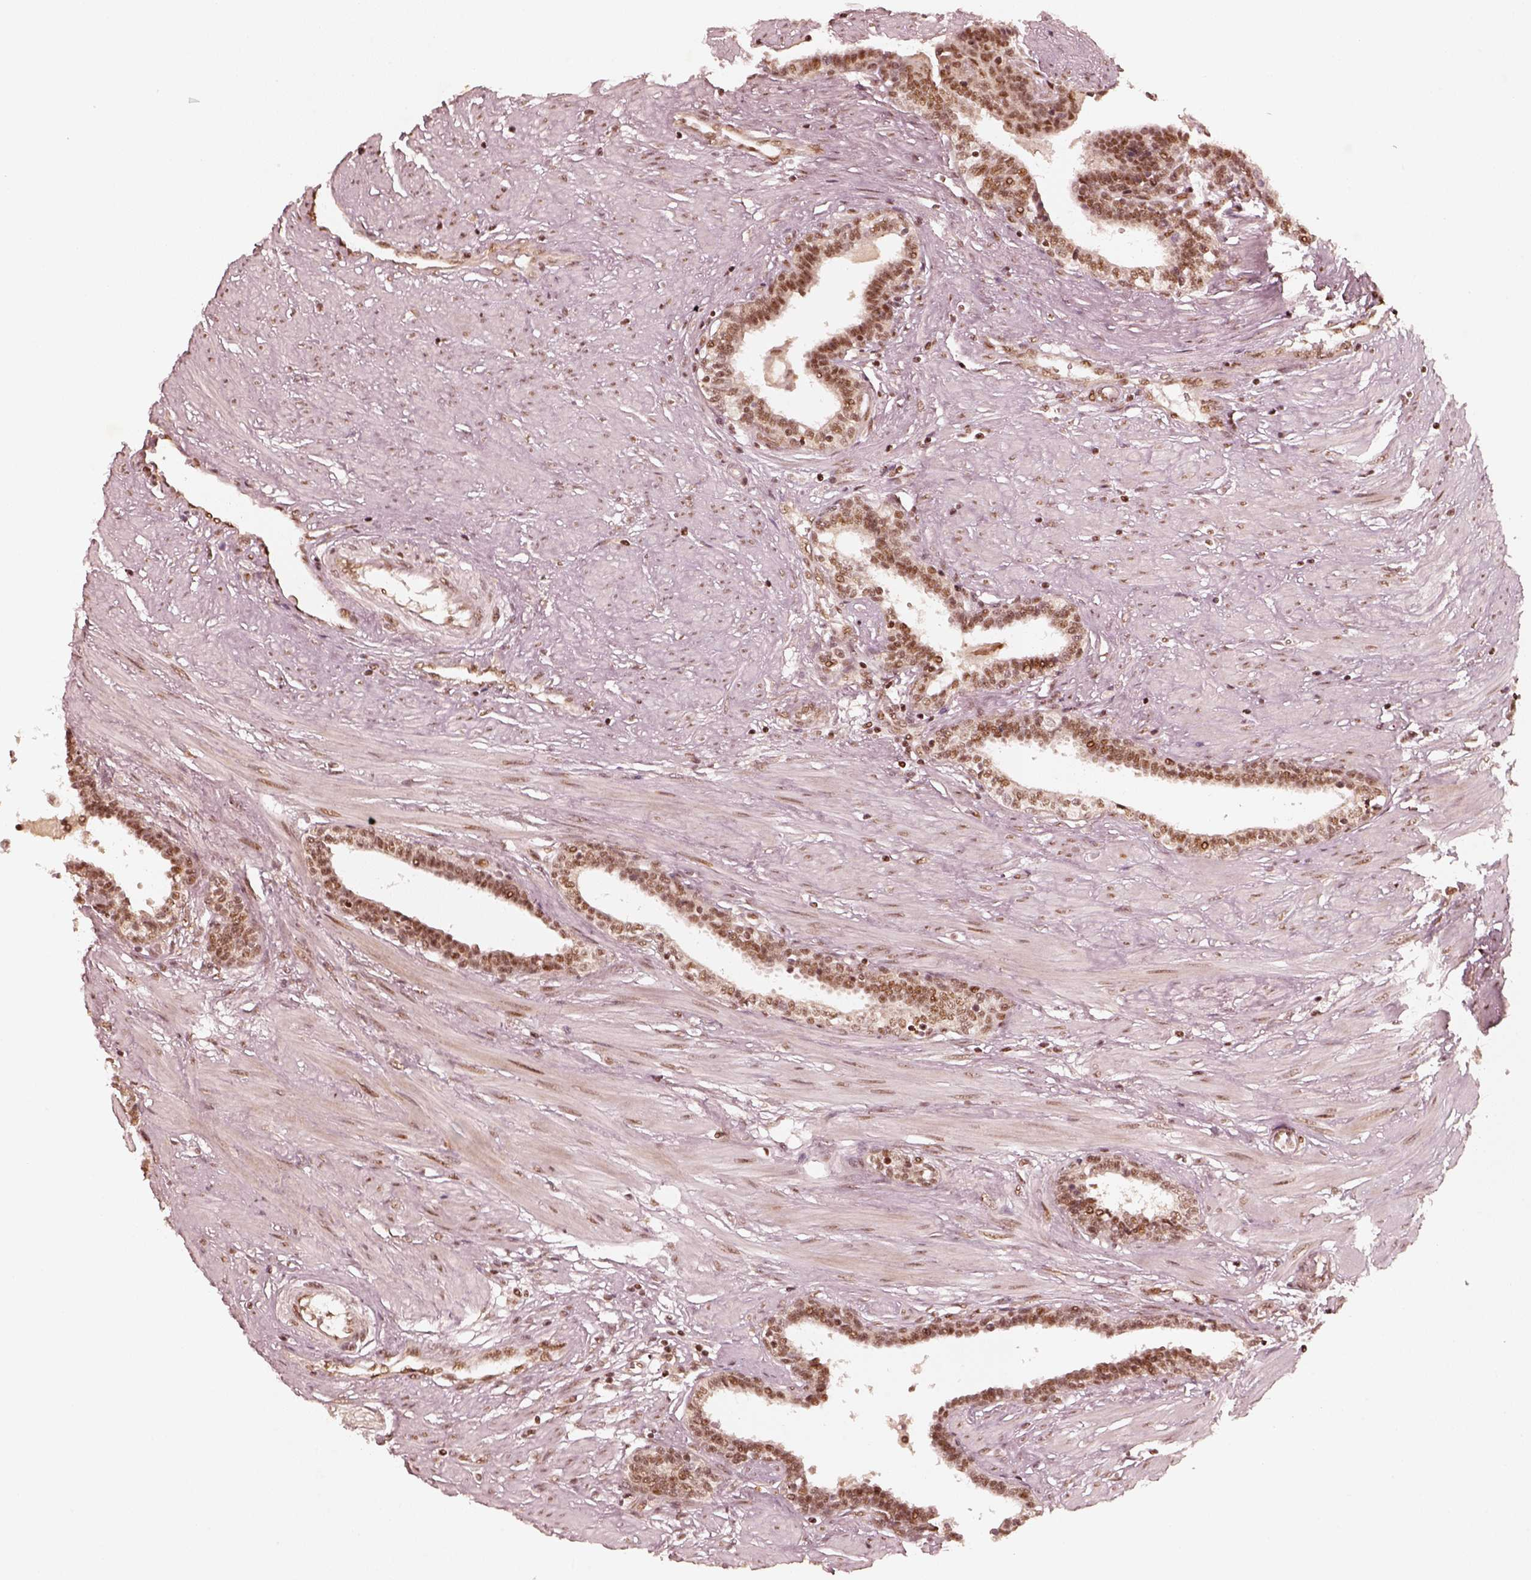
{"staining": {"intensity": "moderate", "quantity": ">75%", "location": "nuclear"}, "tissue": "prostate", "cell_type": "Glandular cells", "image_type": "normal", "snomed": [{"axis": "morphology", "description": "Normal tissue, NOS"}, {"axis": "topography", "description": "Prostate"}], "caption": "Immunohistochemistry photomicrograph of normal prostate: human prostate stained using immunohistochemistry (IHC) demonstrates medium levels of moderate protein expression localized specifically in the nuclear of glandular cells, appearing as a nuclear brown color.", "gene": "GMEB2", "patient": {"sex": "male", "age": 55}}